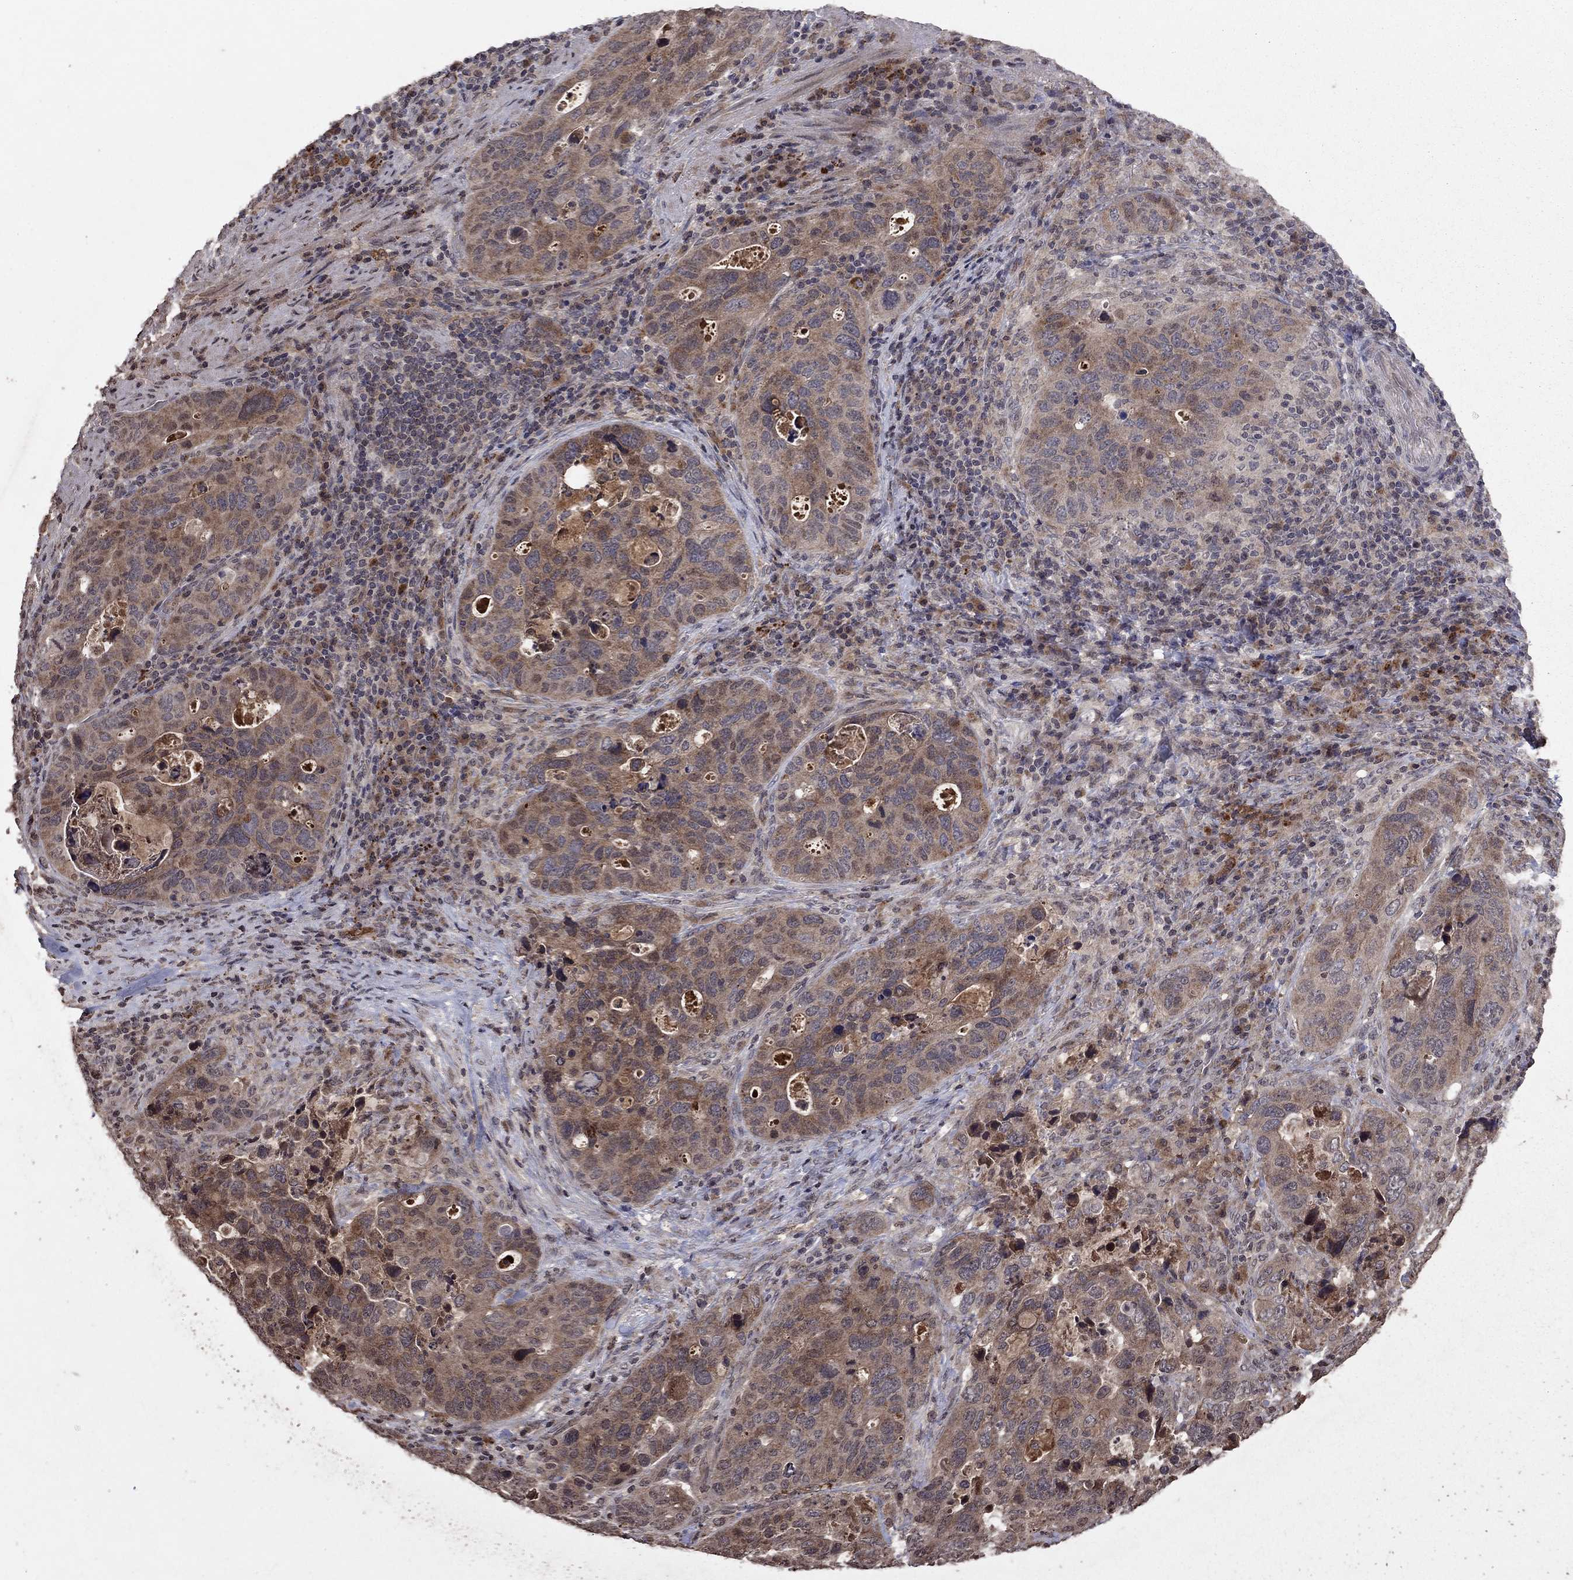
{"staining": {"intensity": "weak", "quantity": "25%-75%", "location": "cytoplasmic/membranous"}, "tissue": "stomach cancer", "cell_type": "Tumor cells", "image_type": "cancer", "snomed": [{"axis": "morphology", "description": "Adenocarcinoma, NOS"}, {"axis": "topography", "description": "Stomach"}], "caption": "Weak cytoplasmic/membranous positivity for a protein is seen in approximately 25%-75% of tumor cells of stomach cancer (adenocarcinoma) using immunohistochemistry.", "gene": "NLGN1", "patient": {"sex": "male", "age": 54}}